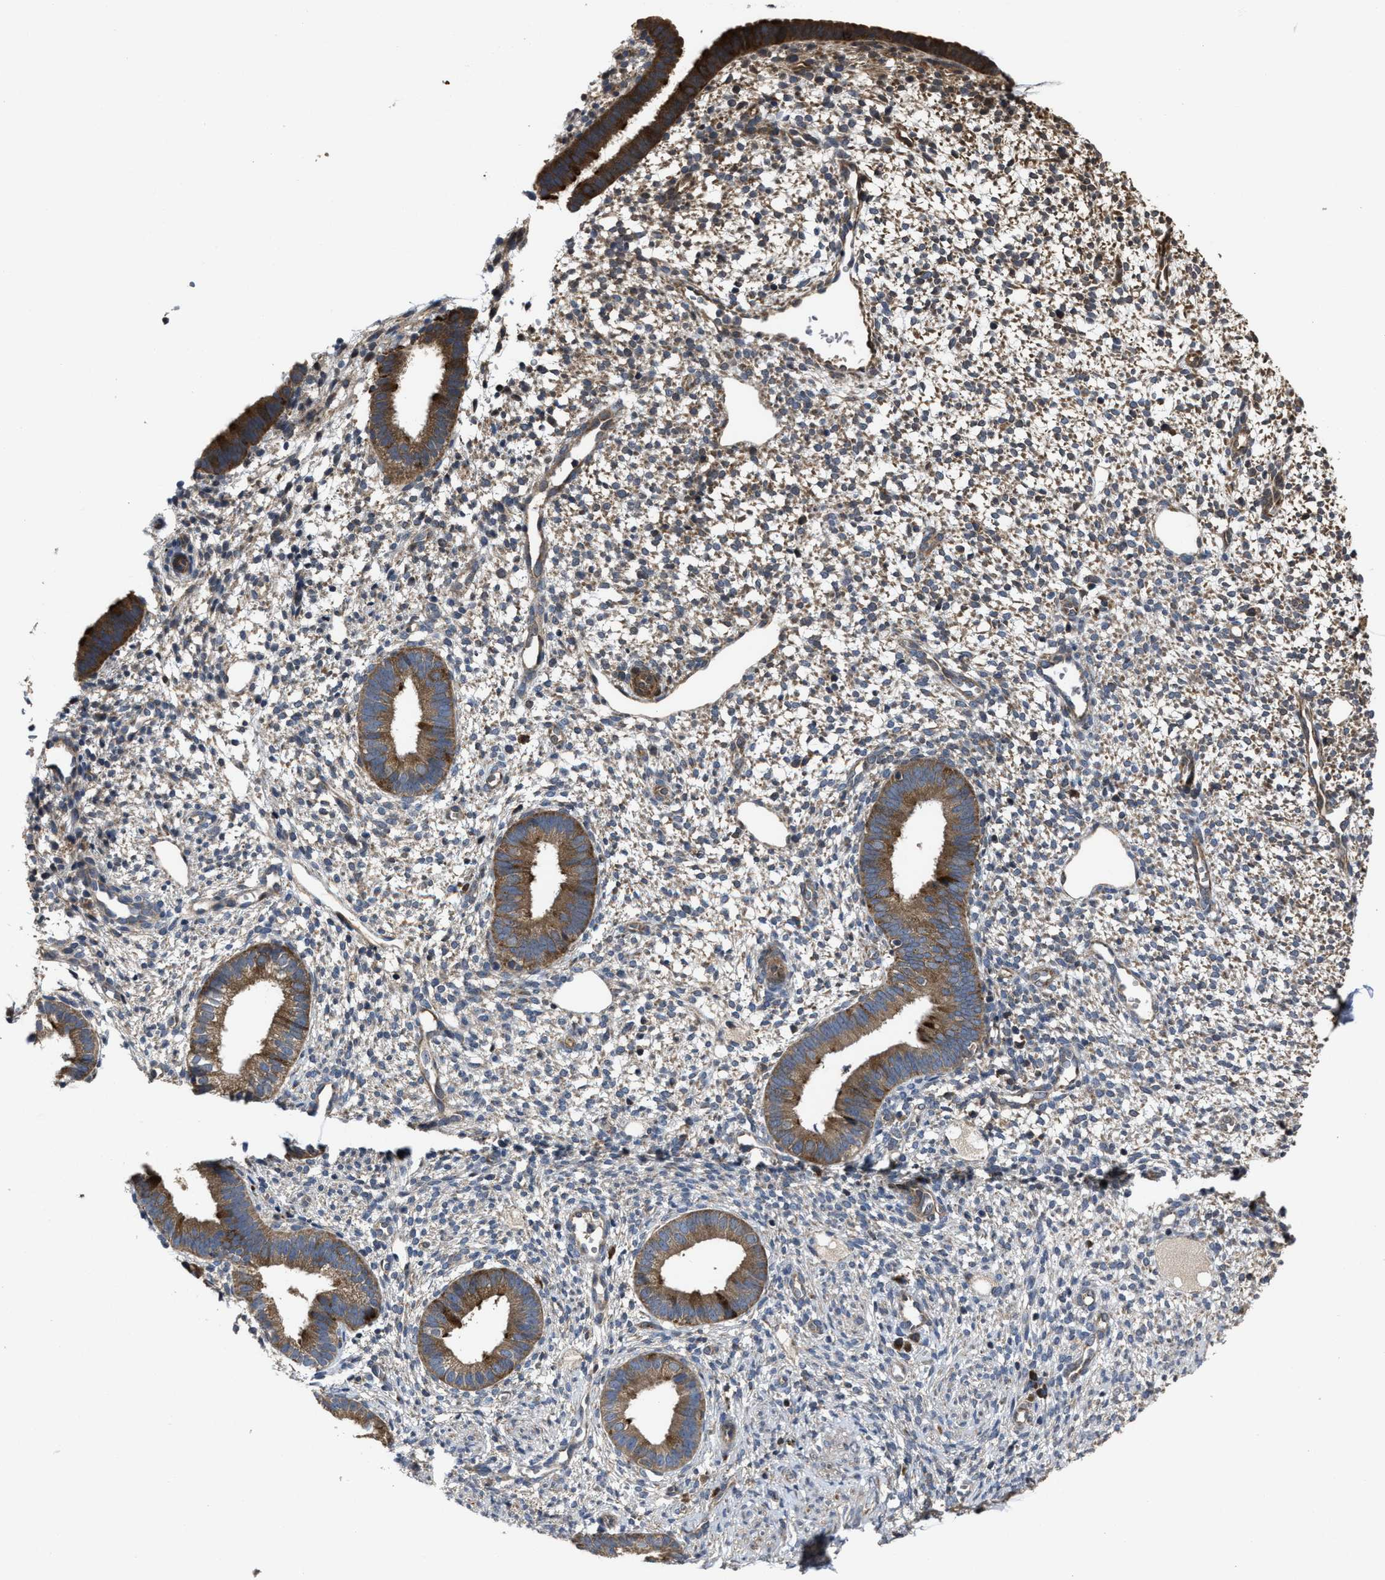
{"staining": {"intensity": "negative", "quantity": "none", "location": "none"}, "tissue": "endometrium", "cell_type": "Cells in endometrial stroma", "image_type": "normal", "snomed": [{"axis": "morphology", "description": "Normal tissue, NOS"}, {"axis": "topography", "description": "Endometrium"}], "caption": "This is an IHC micrograph of normal human endometrium. There is no staining in cells in endometrial stroma.", "gene": "PASK", "patient": {"sex": "female", "age": 46}}